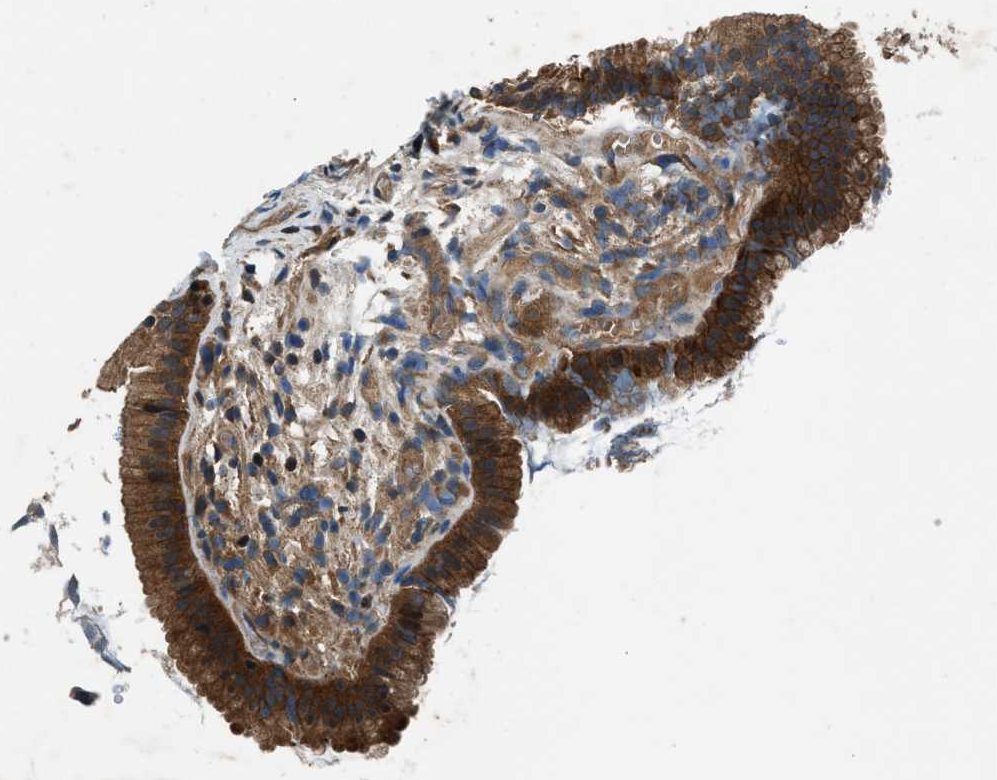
{"staining": {"intensity": "moderate", "quantity": ">75%", "location": "cytoplasmic/membranous"}, "tissue": "gallbladder", "cell_type": "Glandular cells", "image_type": "normal", "snomed": [{"axis": "morphology", "description": "Normal tissue, NOS"}, {"axis": "topography", "description": "Gallbladder"}], "caption": "IHC of unremarkable gallbladder demonstrates medium levels of moderate cytoplasmic/membranous expression in approximately >75% of glandular cells. IHC stains the protein in brown and the nuclei are stained blue.", "gene": "ARHGEF11", "patient": {"sex": "female", "age": 26}}